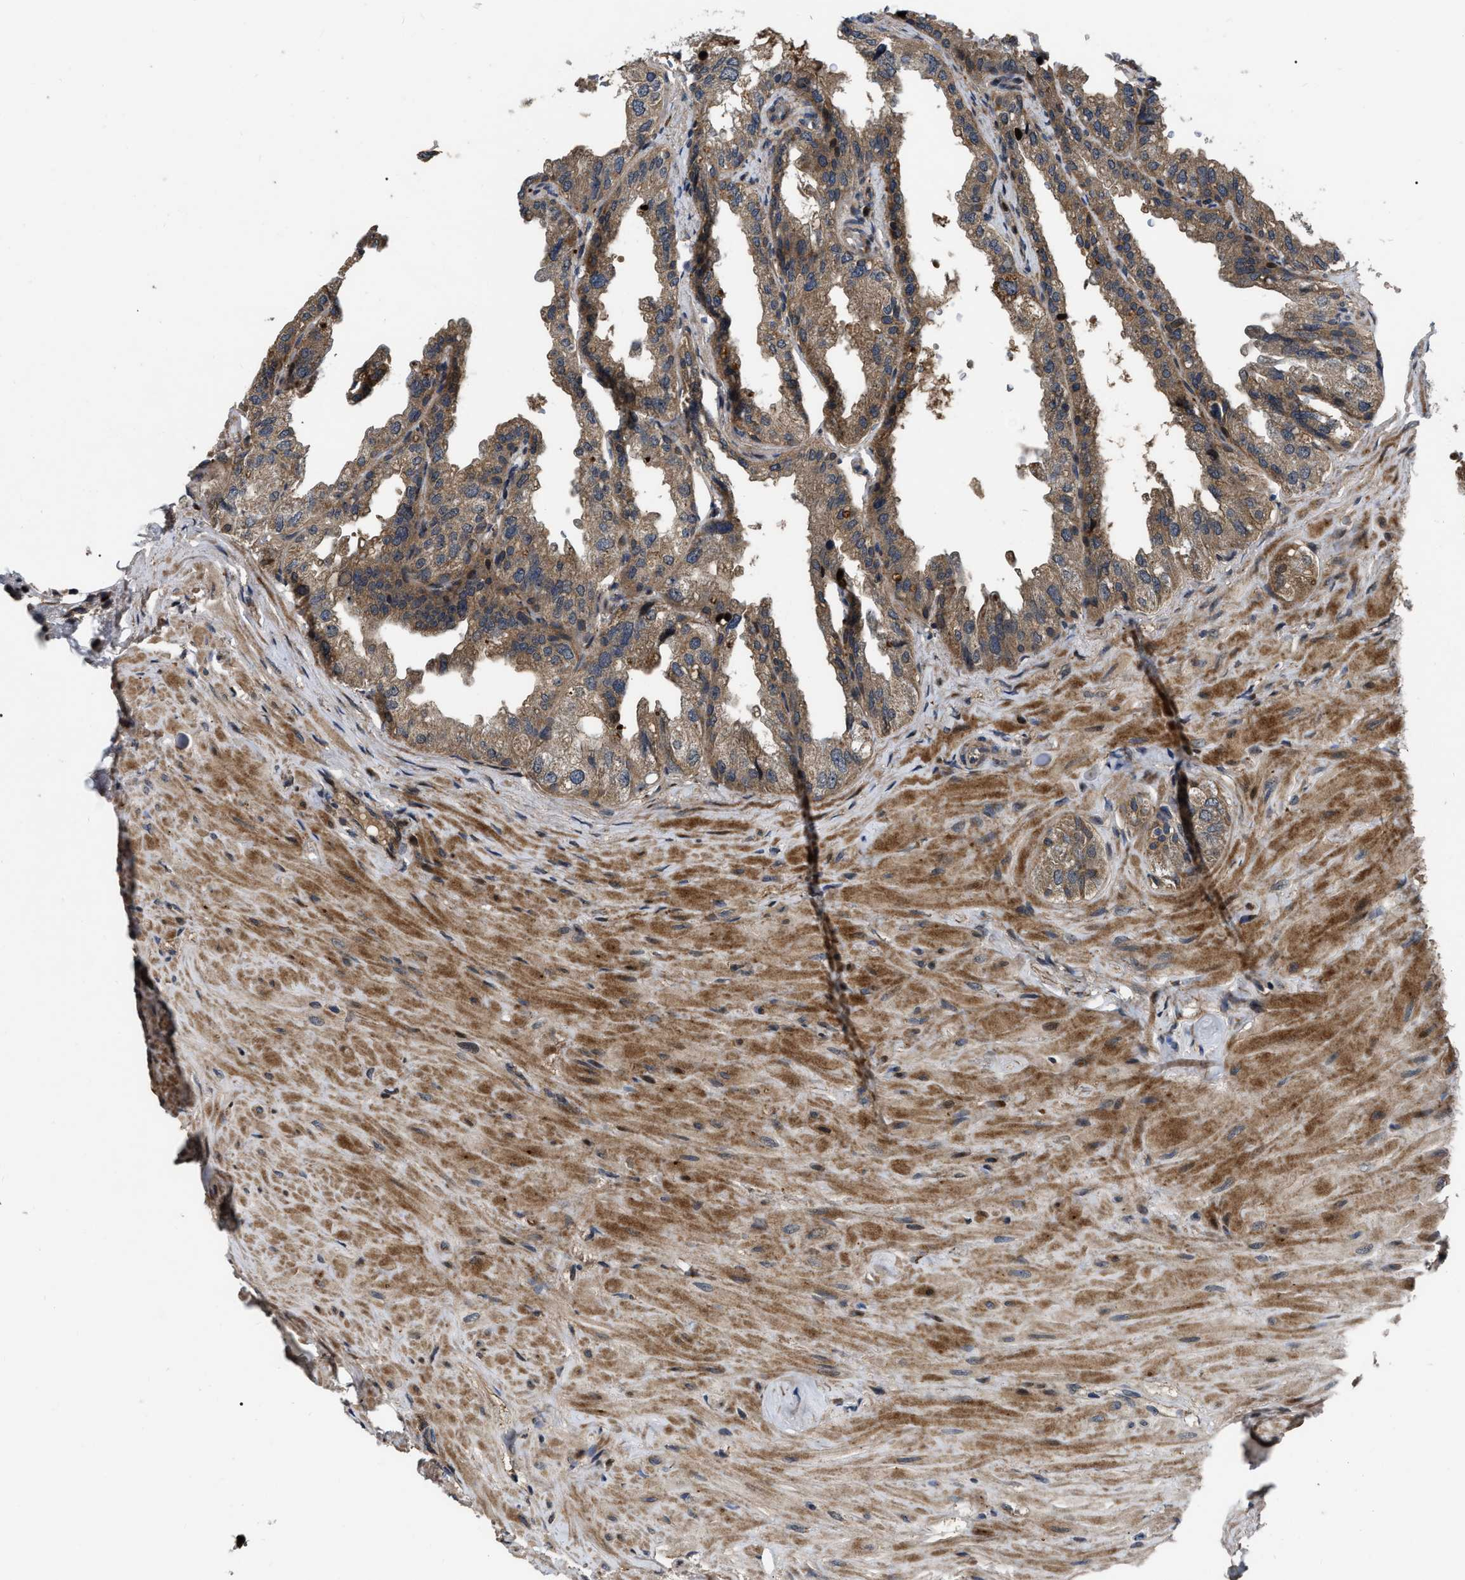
{"staining": {"intensity": "weak", "quantity": ">75%", "location": "cytoplasmic/membranous"}, "tissue": "seminal vesicle", "cell_type": "Glandular cells", "image_type": "normal", "snomed": [{"axis": "morphology", "description": "Normal tissue, NOS"}, {"axis": "topography", "description": "Seminal veicle"}], "caption": "About >75% of glandular cells in normal human seminal vesicle reveal weak cytoplasmic/membranous protein staining as visualized by brown immunohistochemical staining.", "gene": "PPWD1", "patient": {"sex": "male", "age": 68}}